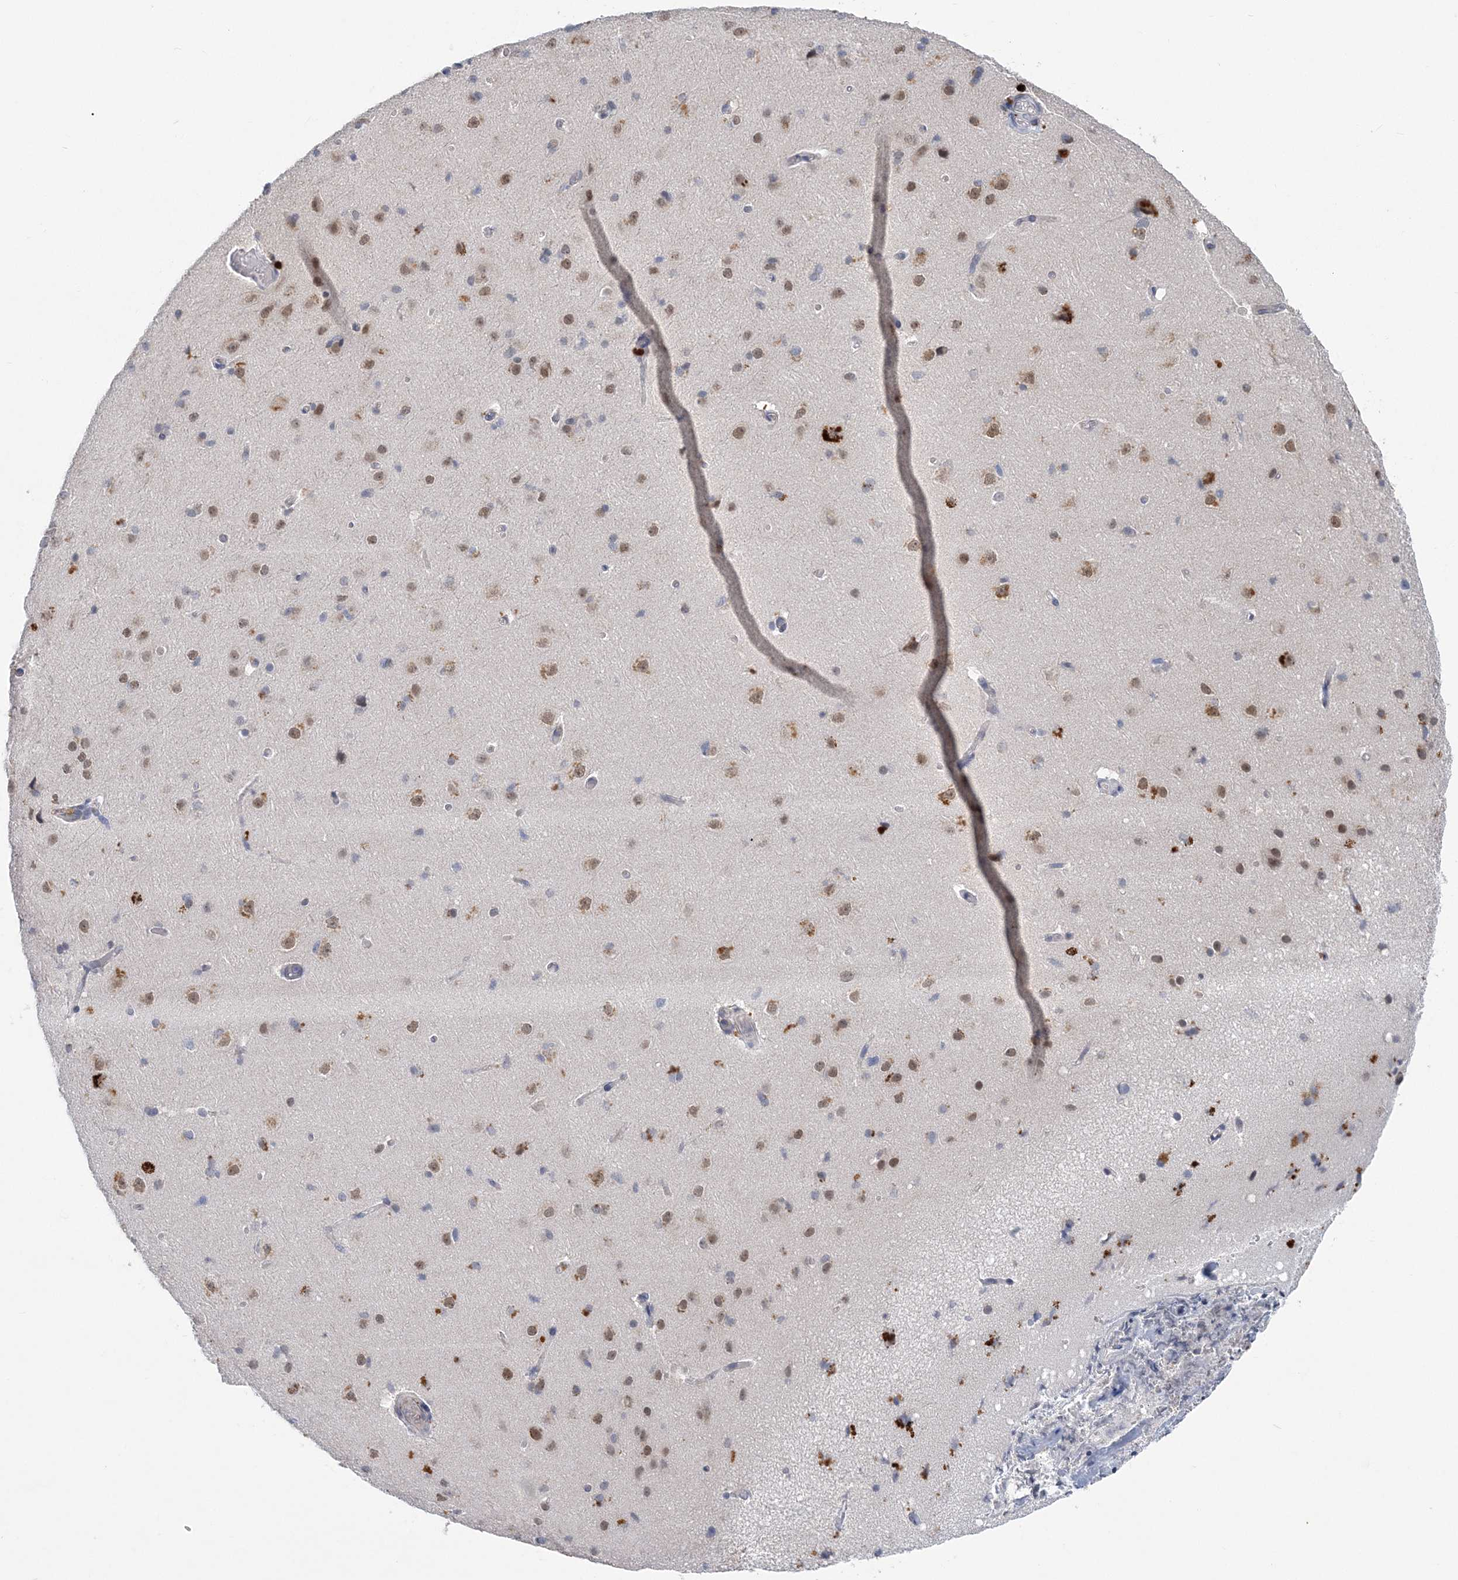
{"staining": {"intensity": "negative", "quantity": "none", "location": "none"}, "tissue": "cerebral cortex", "cell_type": "Endothelial cells", "image_type": "normal", "snomed": [{"axis": "morphology", "description": "Normal tissue, NOS"}, {"axis": "topography", "description": "Cerebral cortex"}], "caption": "An IHC photomicrograph of unremarkable cerebral cortex is shown. There is no staining in endothelial cells of cerebral cortex.", "gene": "ZBTB7A", "patient": {"sex": "male", "age": 34}}